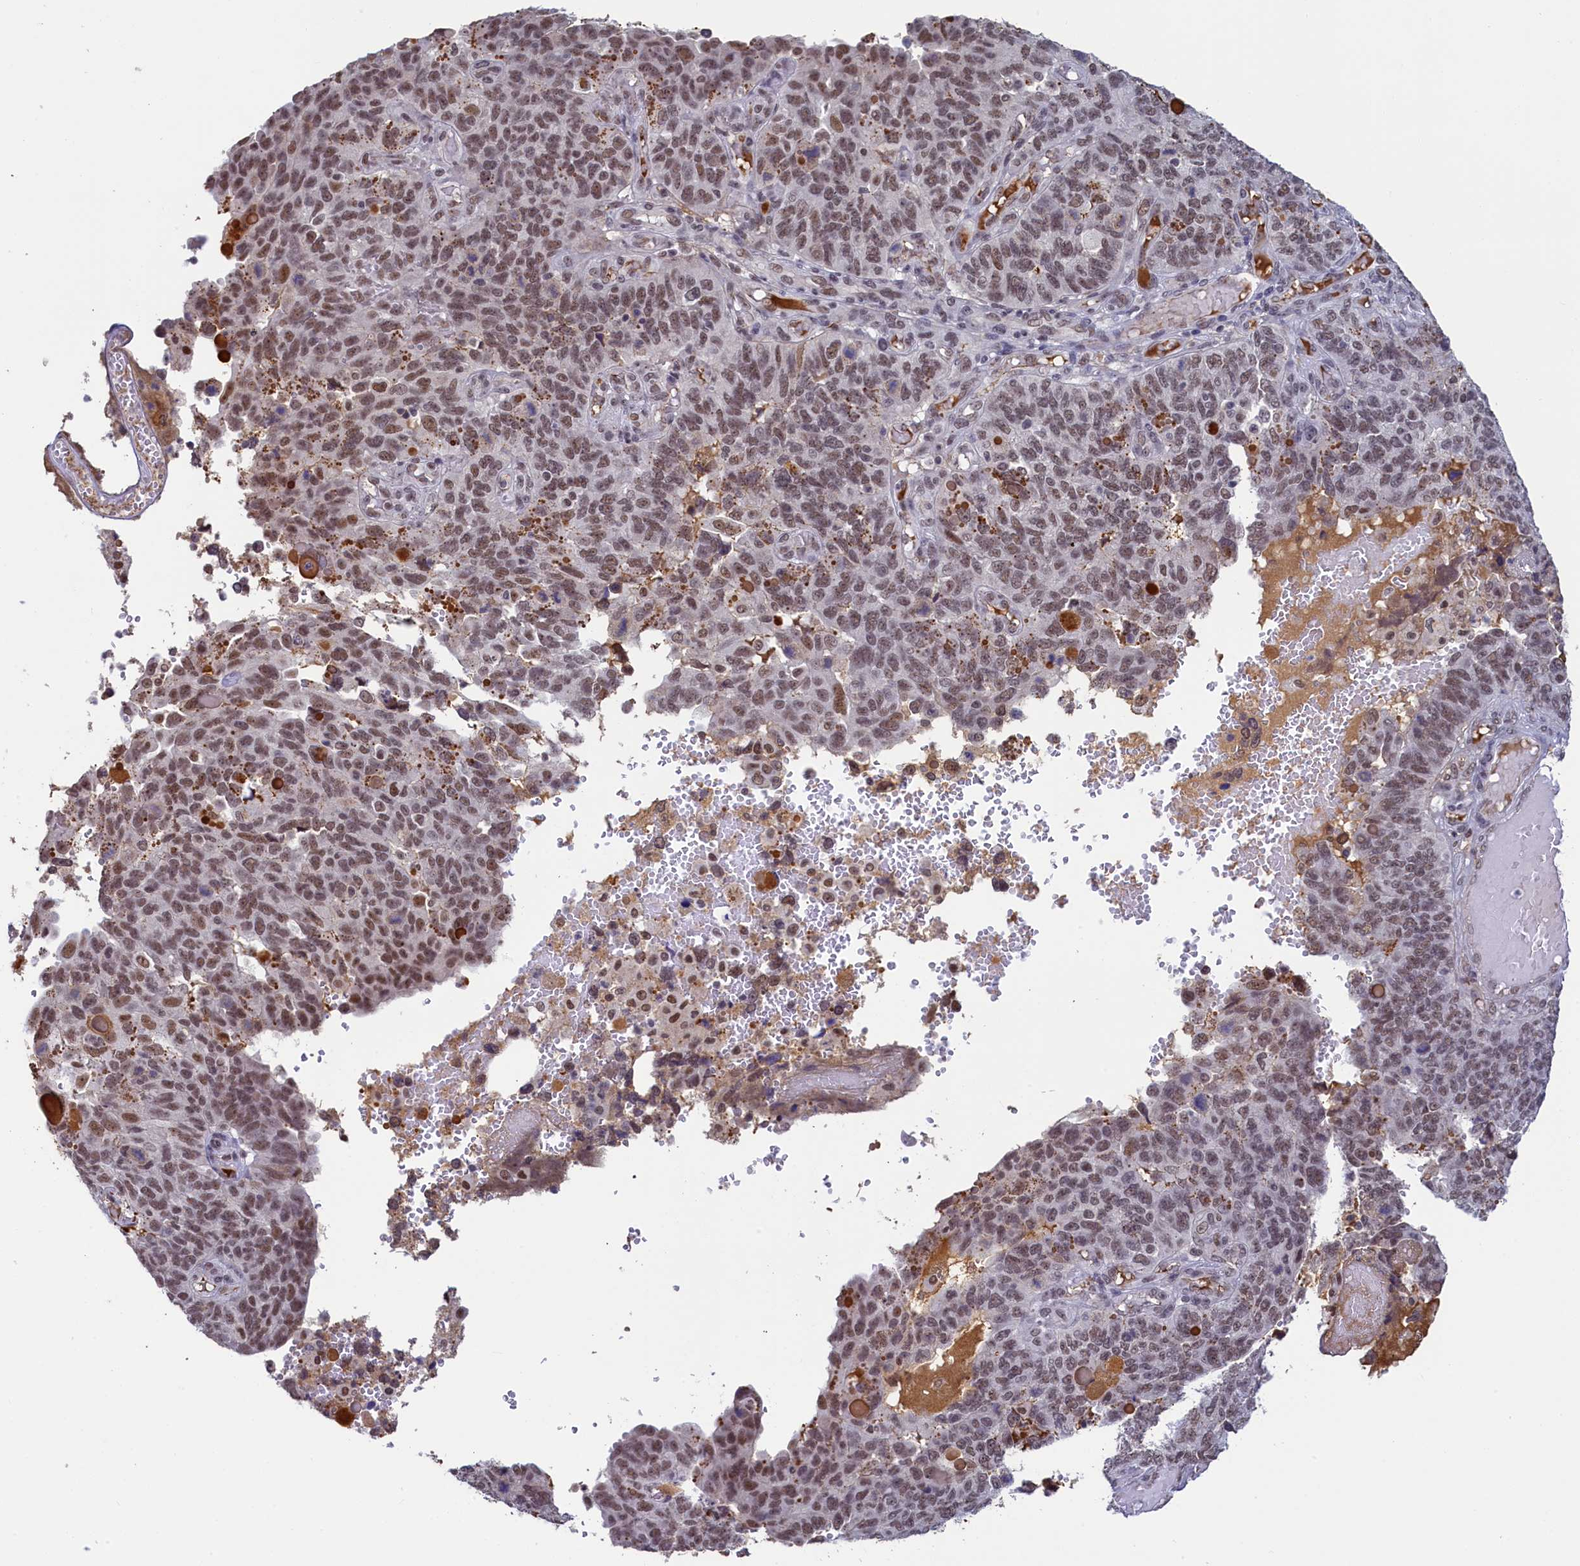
{"staining": {"intensity": "moderate", "quantity": ">75%", "location": "nuclear"}, "tissue": "endometrial cancer", "cell_type": "Tumor cells", "image_type": "cancer", "snomed": [{"axis": "morphology", "description": "Adenocarcinoma, NOS"}, {"axis": "topography", "description": "Endometrium"}], "caption": "This histopathology image demonstrates IHC staining of human endometrial adenocarcinoma, with medium moderate nuclear staining in approximately >75% of tumor cells.", "gene": "INTS14", "patient": {"sex": "female", "age": 66}}